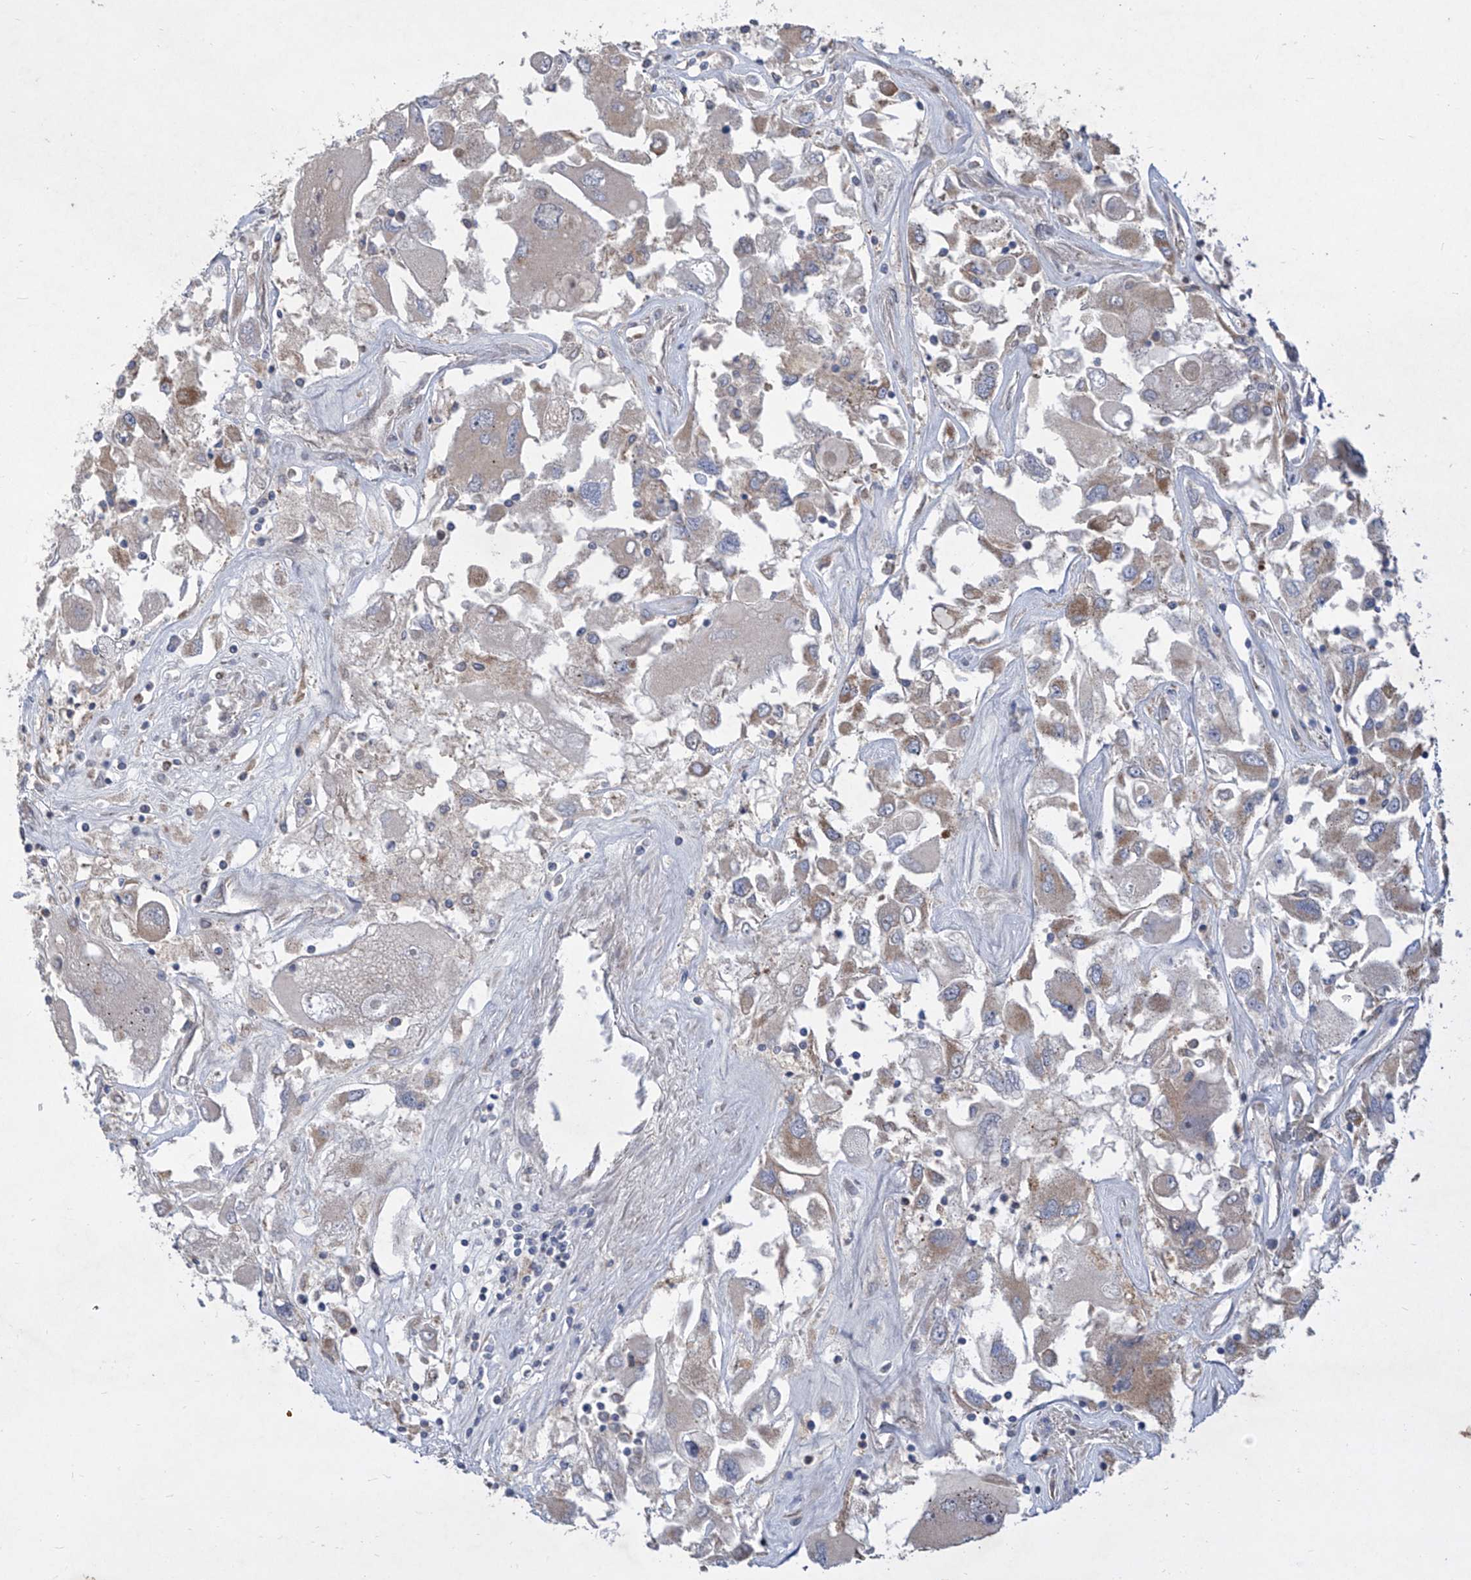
{"staining": {"intensity": "negative", "quantity": "none", "location": "none"}, "tissue": "renal cancer", "cell_type": "Tumor cells", "image_type": "cancer", "snomed": [{"axis": "morphology", "description": "Adenocarcinoma, NOS"}, {"axis": "topography", "description": "Kidney"}], "caption": "Immunohistochemistry of renal adenocarcinoma reveals no positivity in tumor cells.", "gene": "COQ3", "patient": {"sex": "female", "age": 52}}